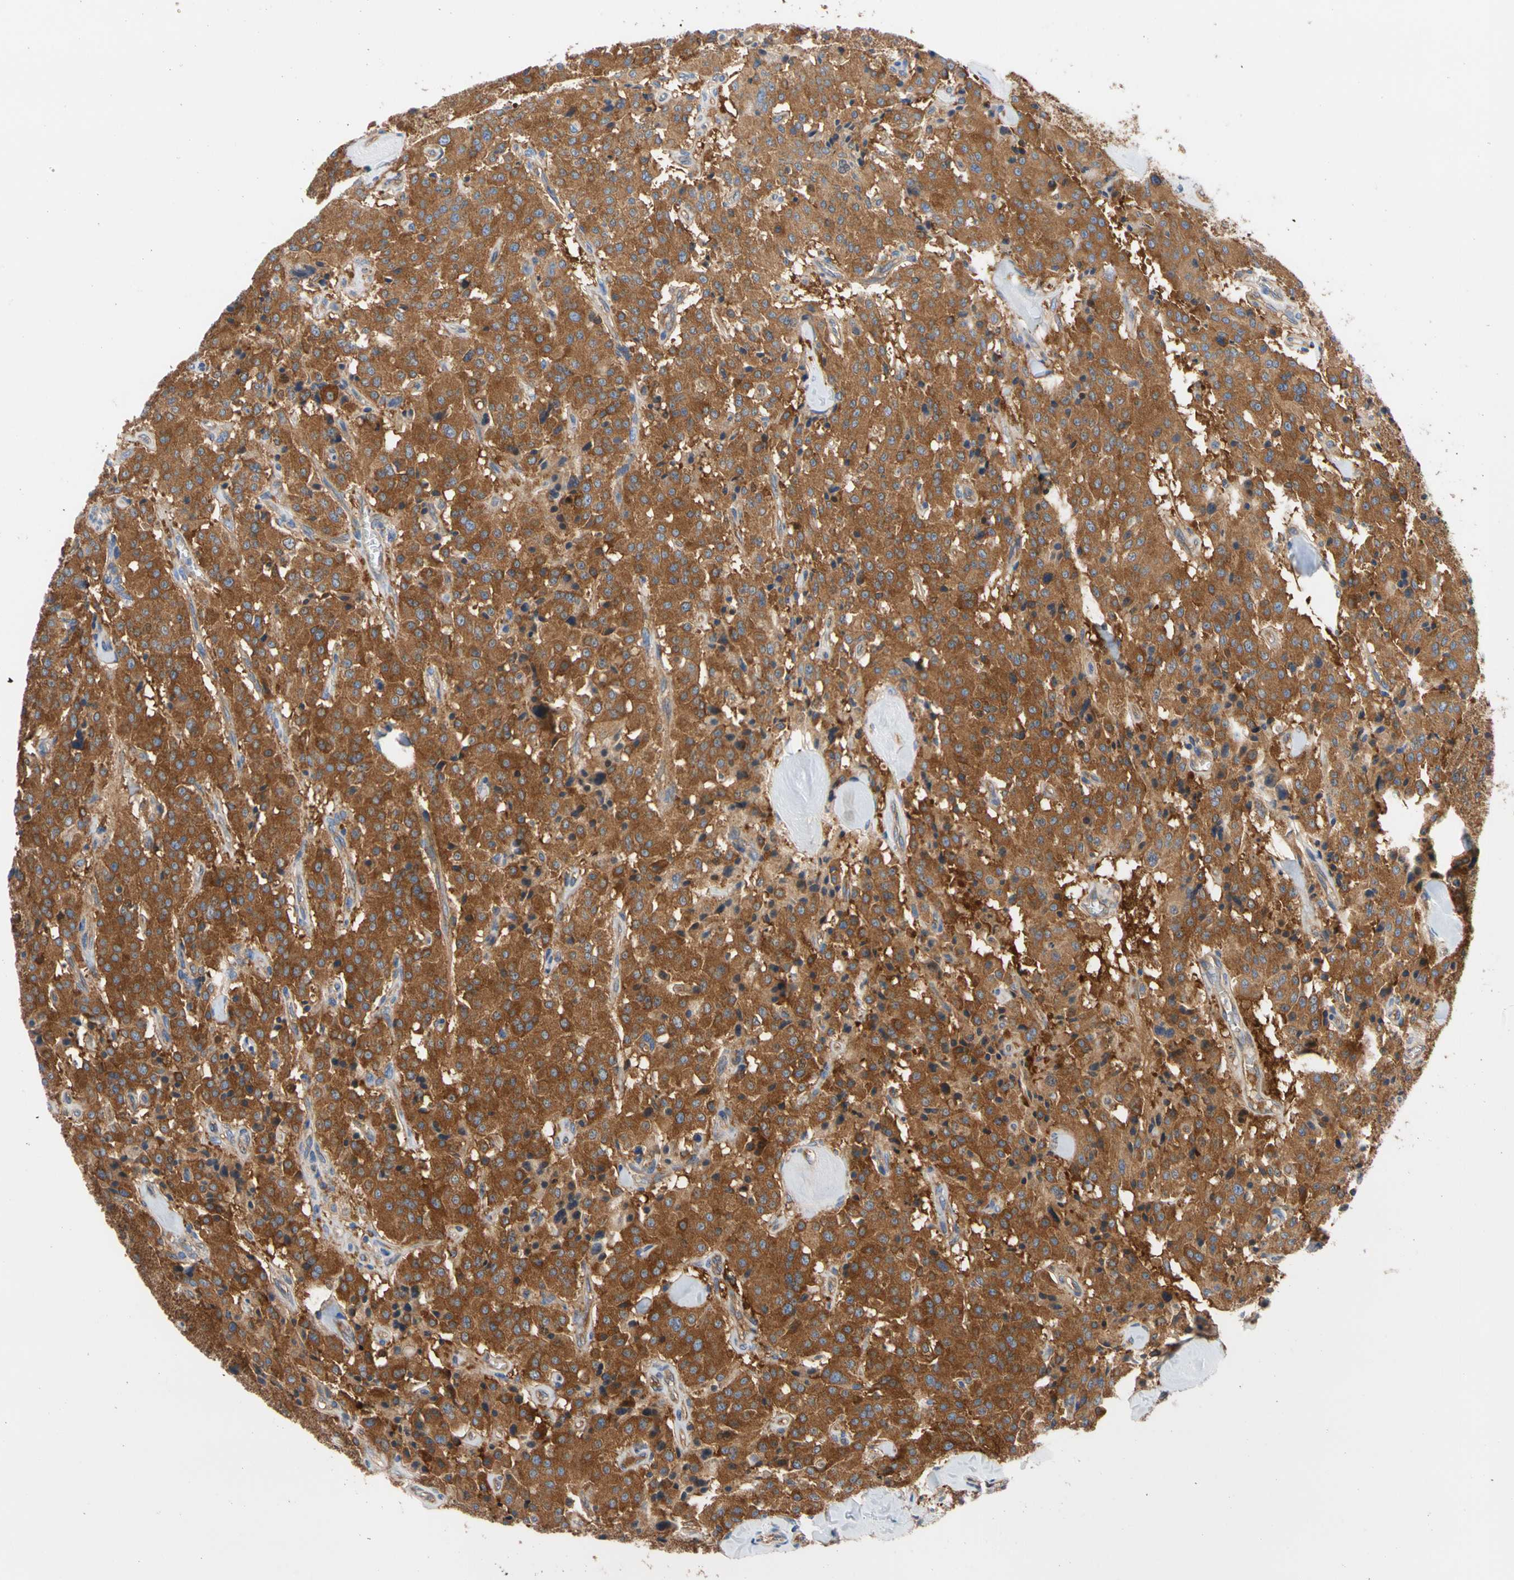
{"staining": {"intensity": "strong", "quantity": ">75%", "location": "cytoplasmic/membranous"}, "tissue": "carcinoid", "cell_type": "Tumor cells", "image_type": "cancer", "snomed": [{"axis": "morphology", "description": "Carcinoid, malignant, NOS"}, {"axis": "topography", "description": "Lung"}], "caption": "A high-resolution photomicrograph shows IHC staining of carcinoid, which demonstrates strong cytoplasmic/membranous staining in approximately >75% of tumor cells. The staining was performed using DAB (3,3'-diaminobenzidine), with brown indicating positive protein expression. Nuclei are stained blue with hematoxylin.", "gene": "GPHN", "patient": {"sex": "male", "age": 30}}